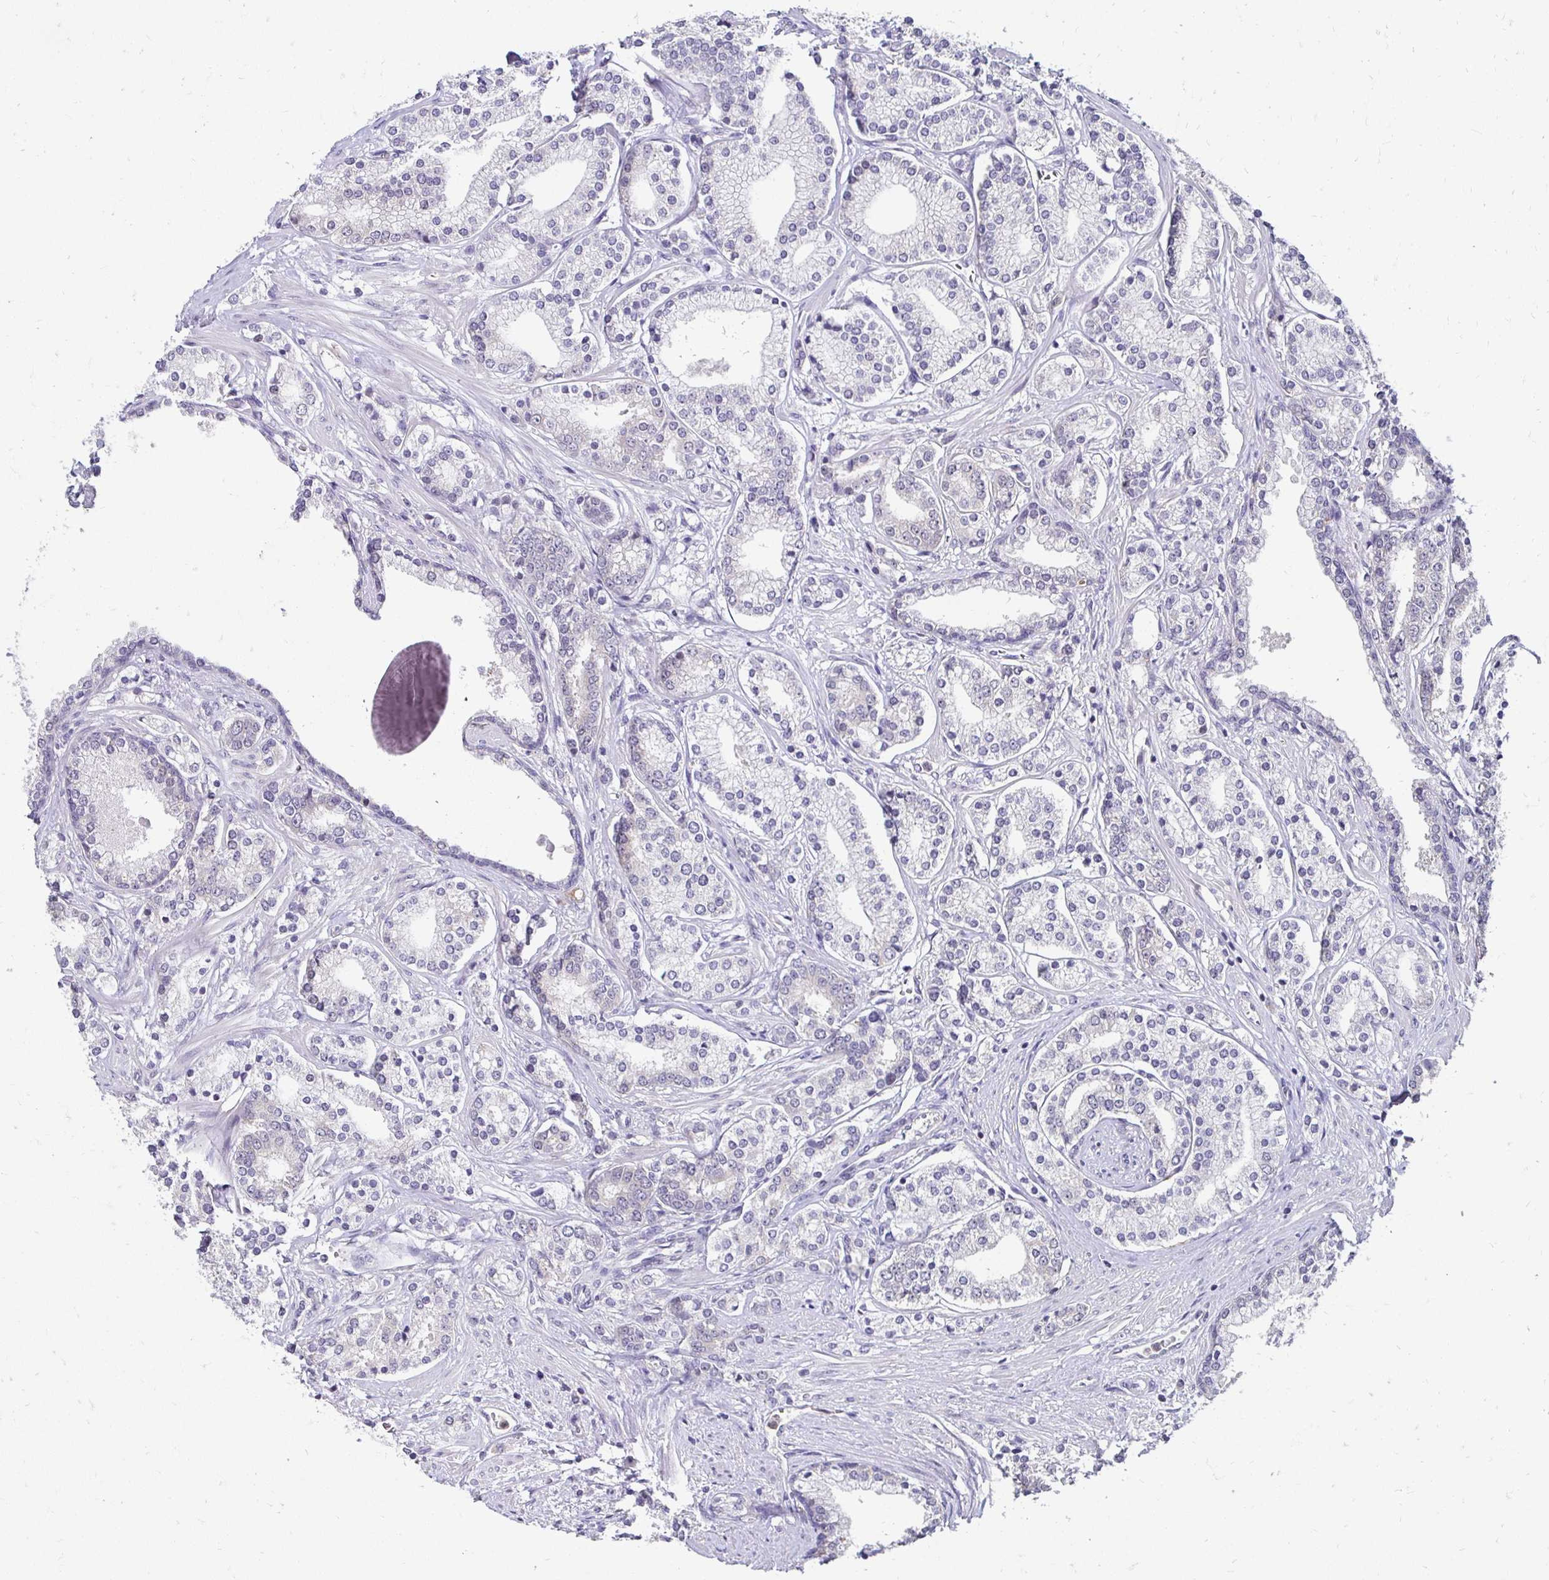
{"staining": {"intensity": "negative", "quantity": "none", "location": "none"}, "tissue": "prostate cancer", "cell_type": "Tumor cells", "image_type": "cancer", "snomed": [{"axis": "morphology", "description": "Adenocarcinoma, High grade"}, {"axis": "topography", "description": "Prostate"}], "caption": "An immunohistochemistry (IHC) photomicrograph of prostate high-grade adenocarcinoma is shown. There is no staining in tumor cells of prostate high-grade adenocarcinoma.", "gene": "PADI2", "patient": {"sex": "male", "age": 58}}